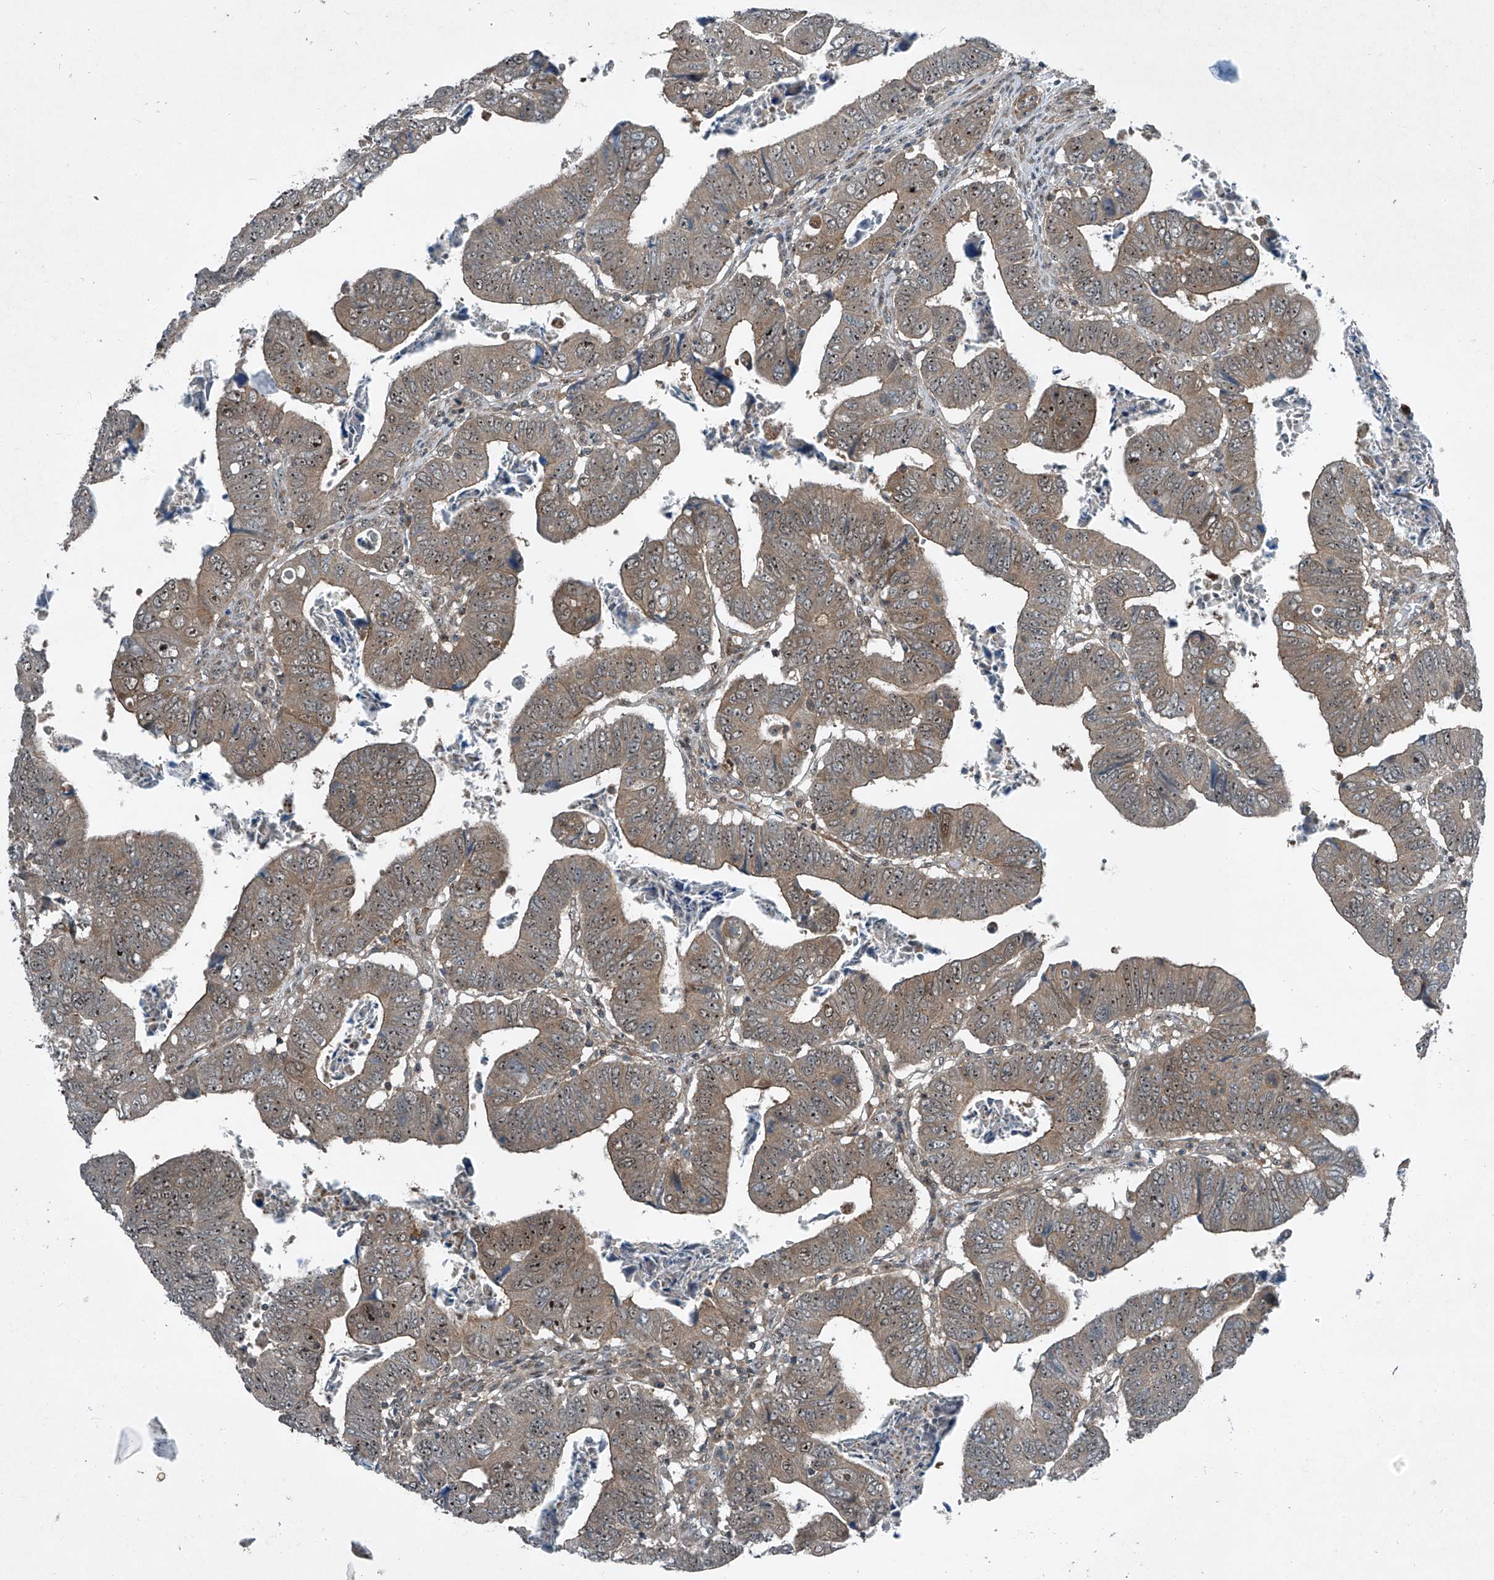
{"staining": {"intensity": "moderate", "quantity": ">75%", "location": "cytoplasmic/membranous,nuclear"}, "tissue": "colorectal cancer", "cell_type": "Tumor cells", "image_type": "cancer", "snomed": [{"axis": "morphology", "description": "Normal tissue, NOS"}, {"axis": "morphology", "description": "Adenocarcinoma, NOS"}, {"axis": "topography", "description": "Rectum"}], "caption": "IHC of human adenocarcinoma (colorectal) reveals medium levels of moderate cytoplasmic/membranous and nuclear expression in about >75% of tumor cells.", "gene": "PPCS", "patient": {"sex": "female", "age": 65}}